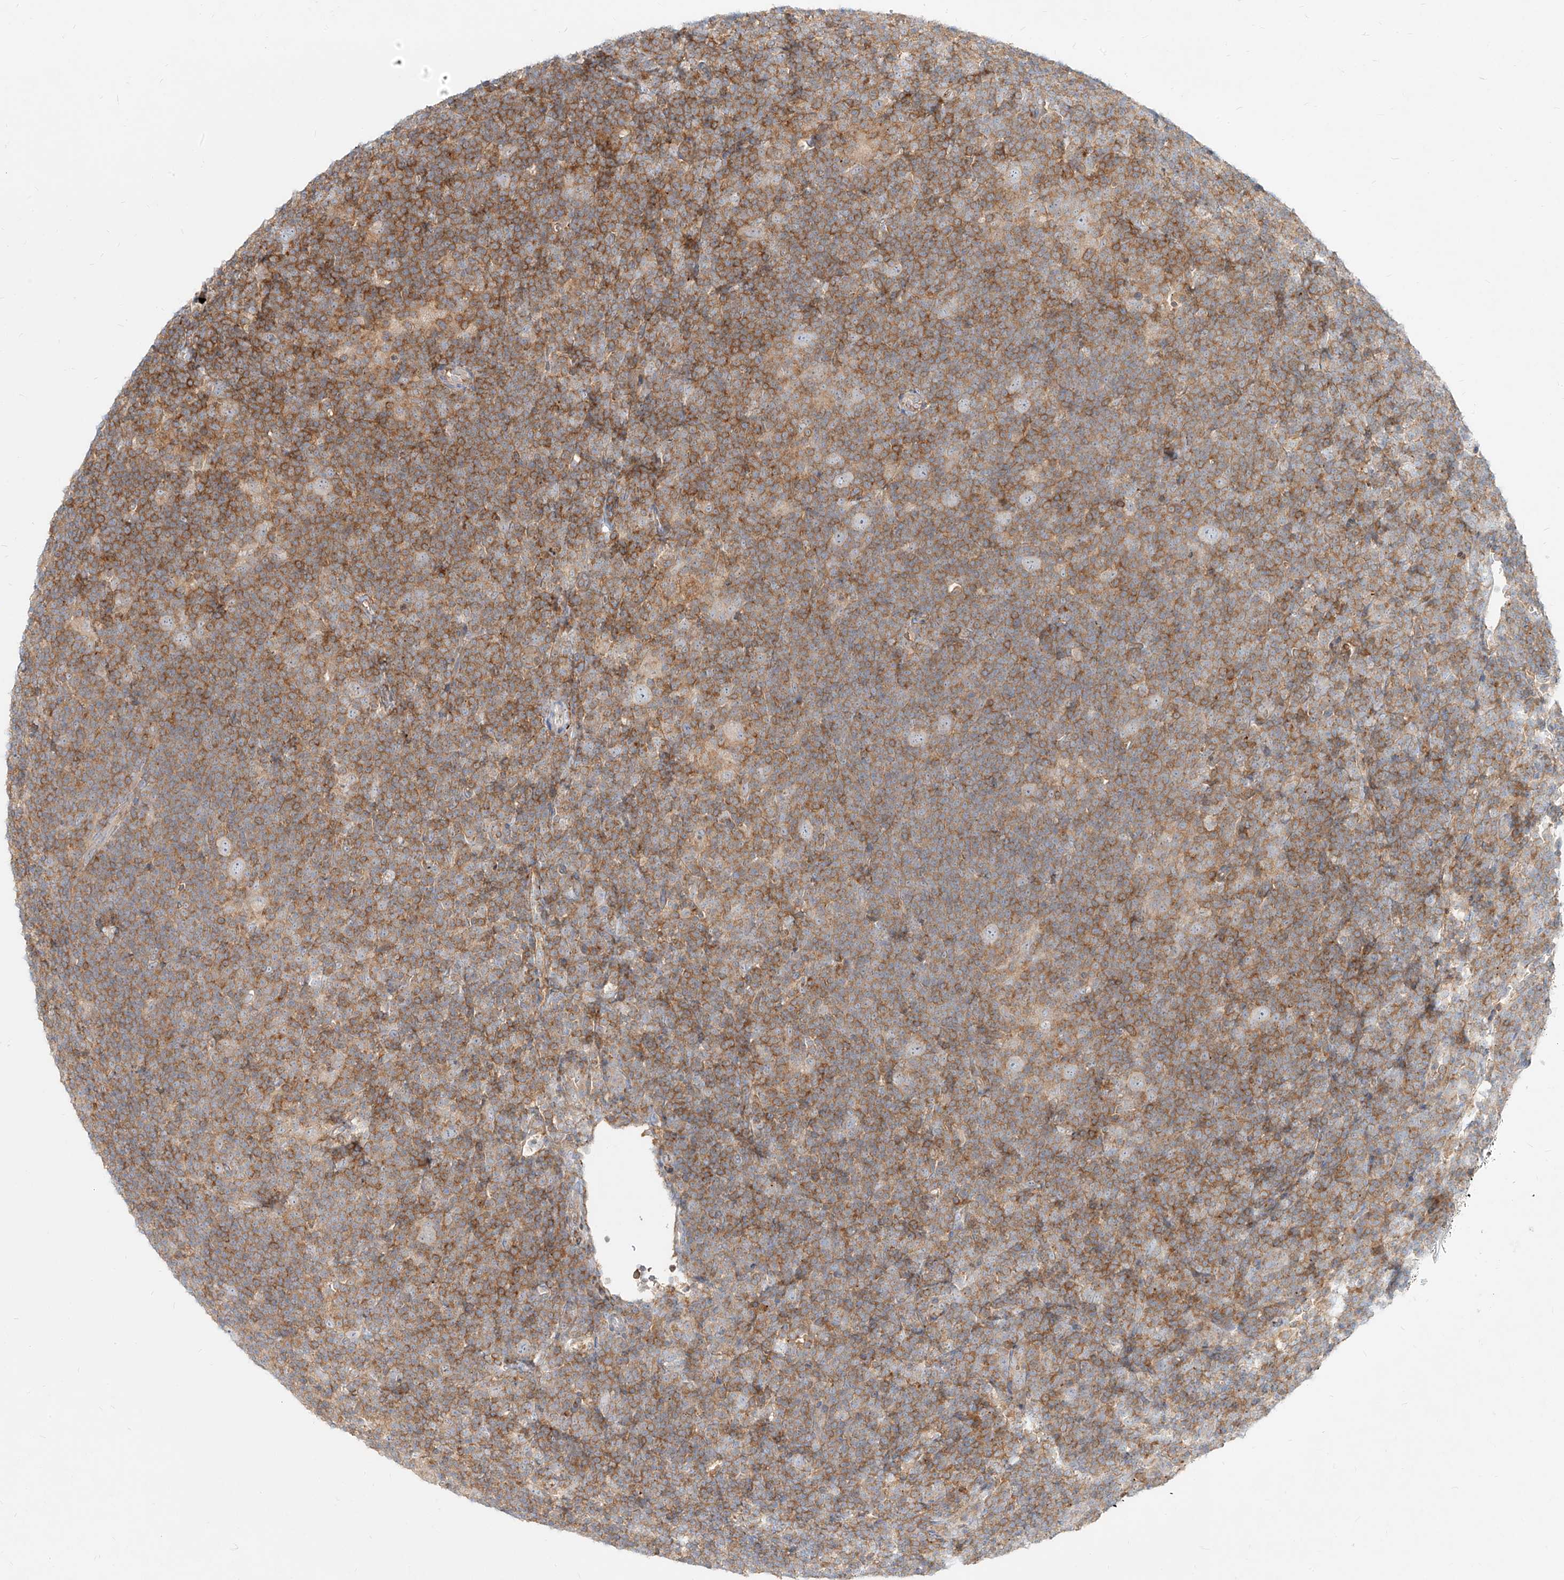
{"staining": {"intensity": "negative", "quantity": "none", "location": "none"}, "tissue": "lymphoma", "cell_type": "Tumor cells", "image_type": "cancer", "snomed": [{"axis": "morphology", "description": "Hodgkin's disease, NOS"}, {"axis": "topography", "description": "Lymph node"}], "caption": "A photomicrograph of human lymphoma is negative for staining in tumor cells.", "gene": "SLC2A12", "patient": {"sex": "female", "age": 57}}